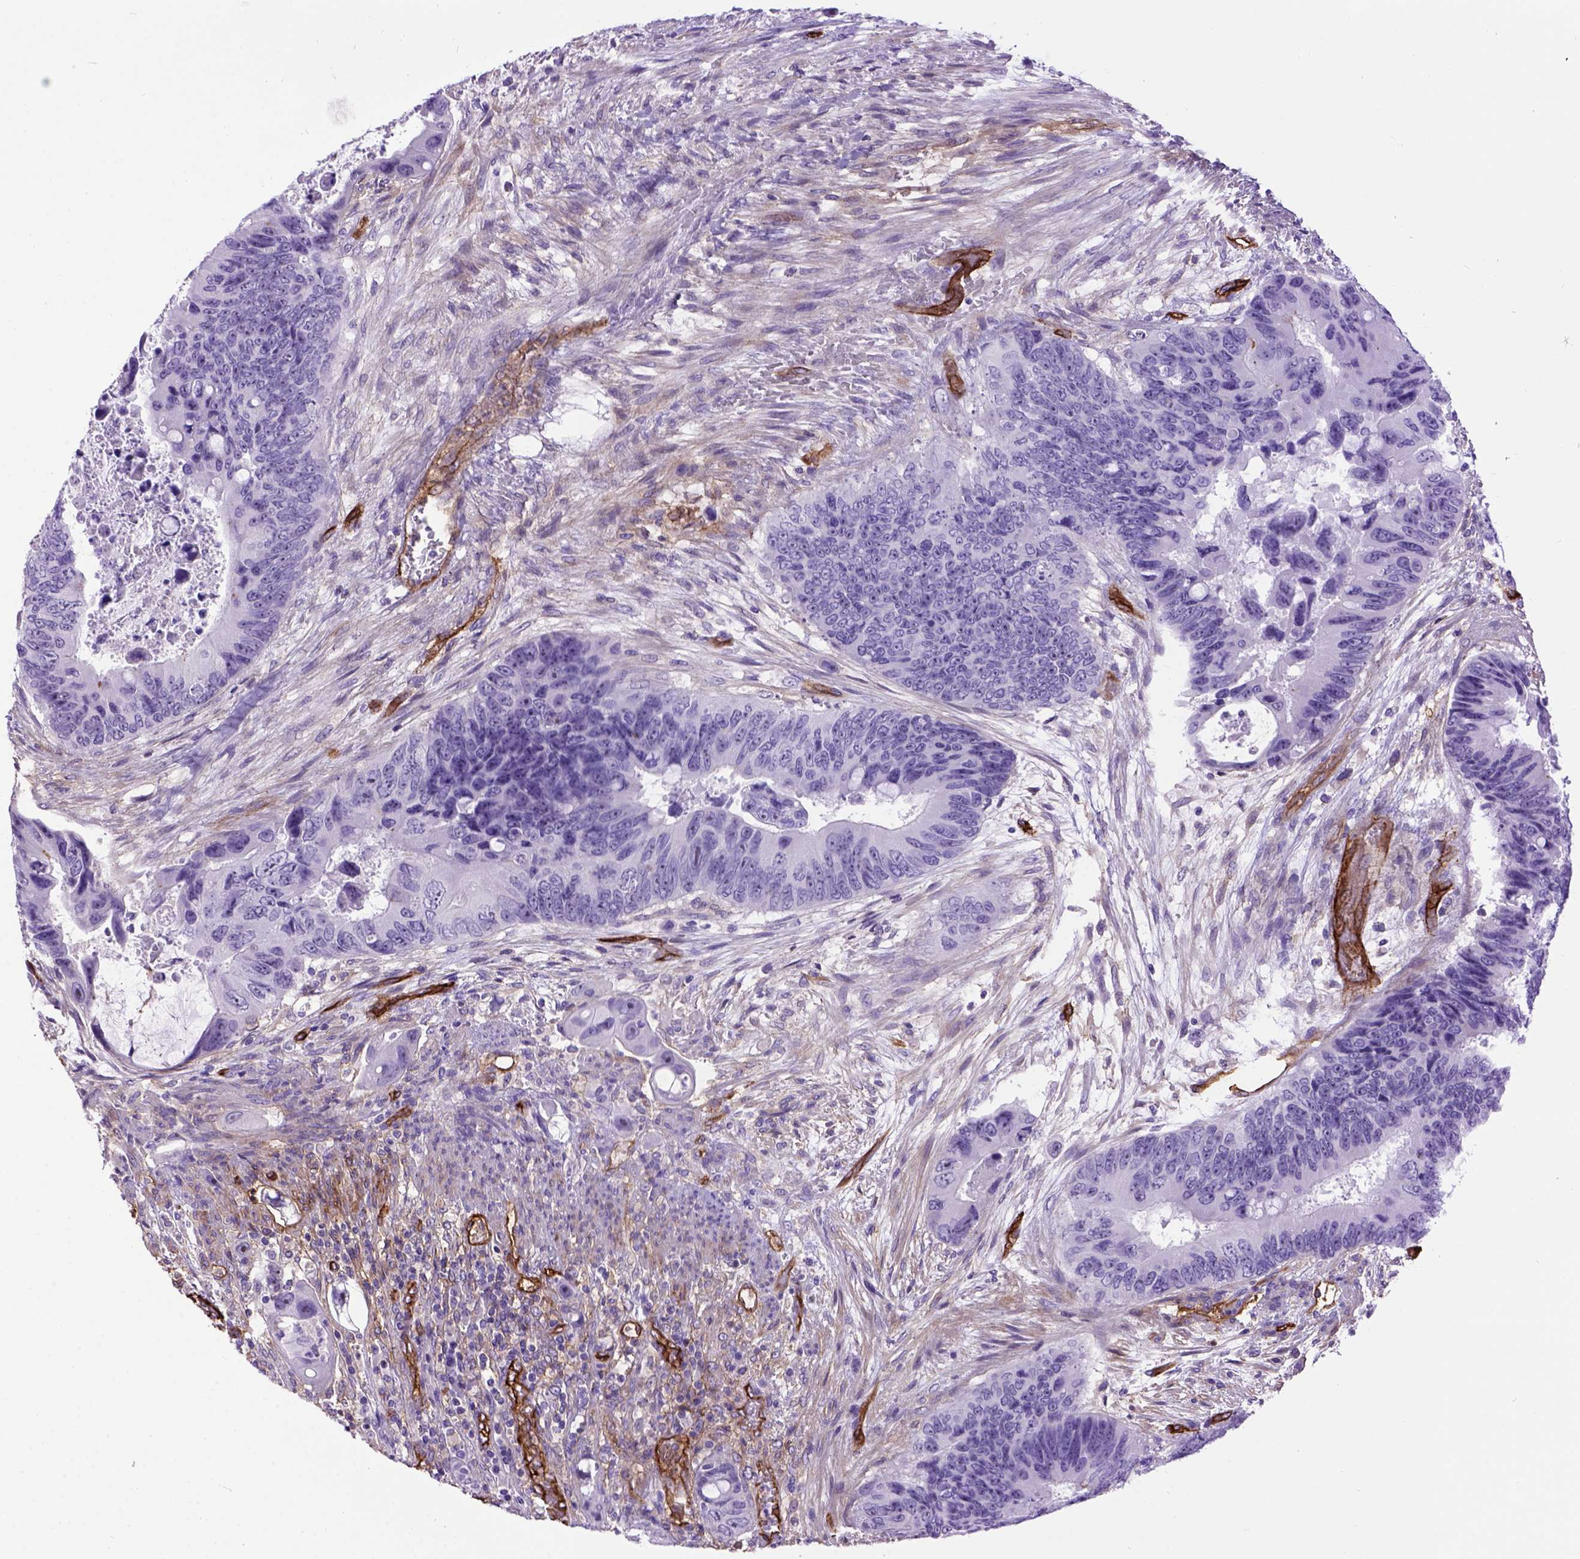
{"staining": {"intensity": "negative", "quantity": "none", "location": "none"}, "tissue": "colorectal cancer", "cell_type": "Tumor cells", "image_type": "cancer", "snomed": [{"axis": "morphology", "description": "Adenocarcinoma, NOS"}, {"axis": "topography", "description": "Rectum"}], "caption": "IHC histopathology image of neoplastic tissue: human colorectal cancer stained with DAB (3,3'-diaminobenzidine) displays no significant protein expression in tumor cells.", "gene": "ENG", "patient": {"sex": "male", "age": 63}}